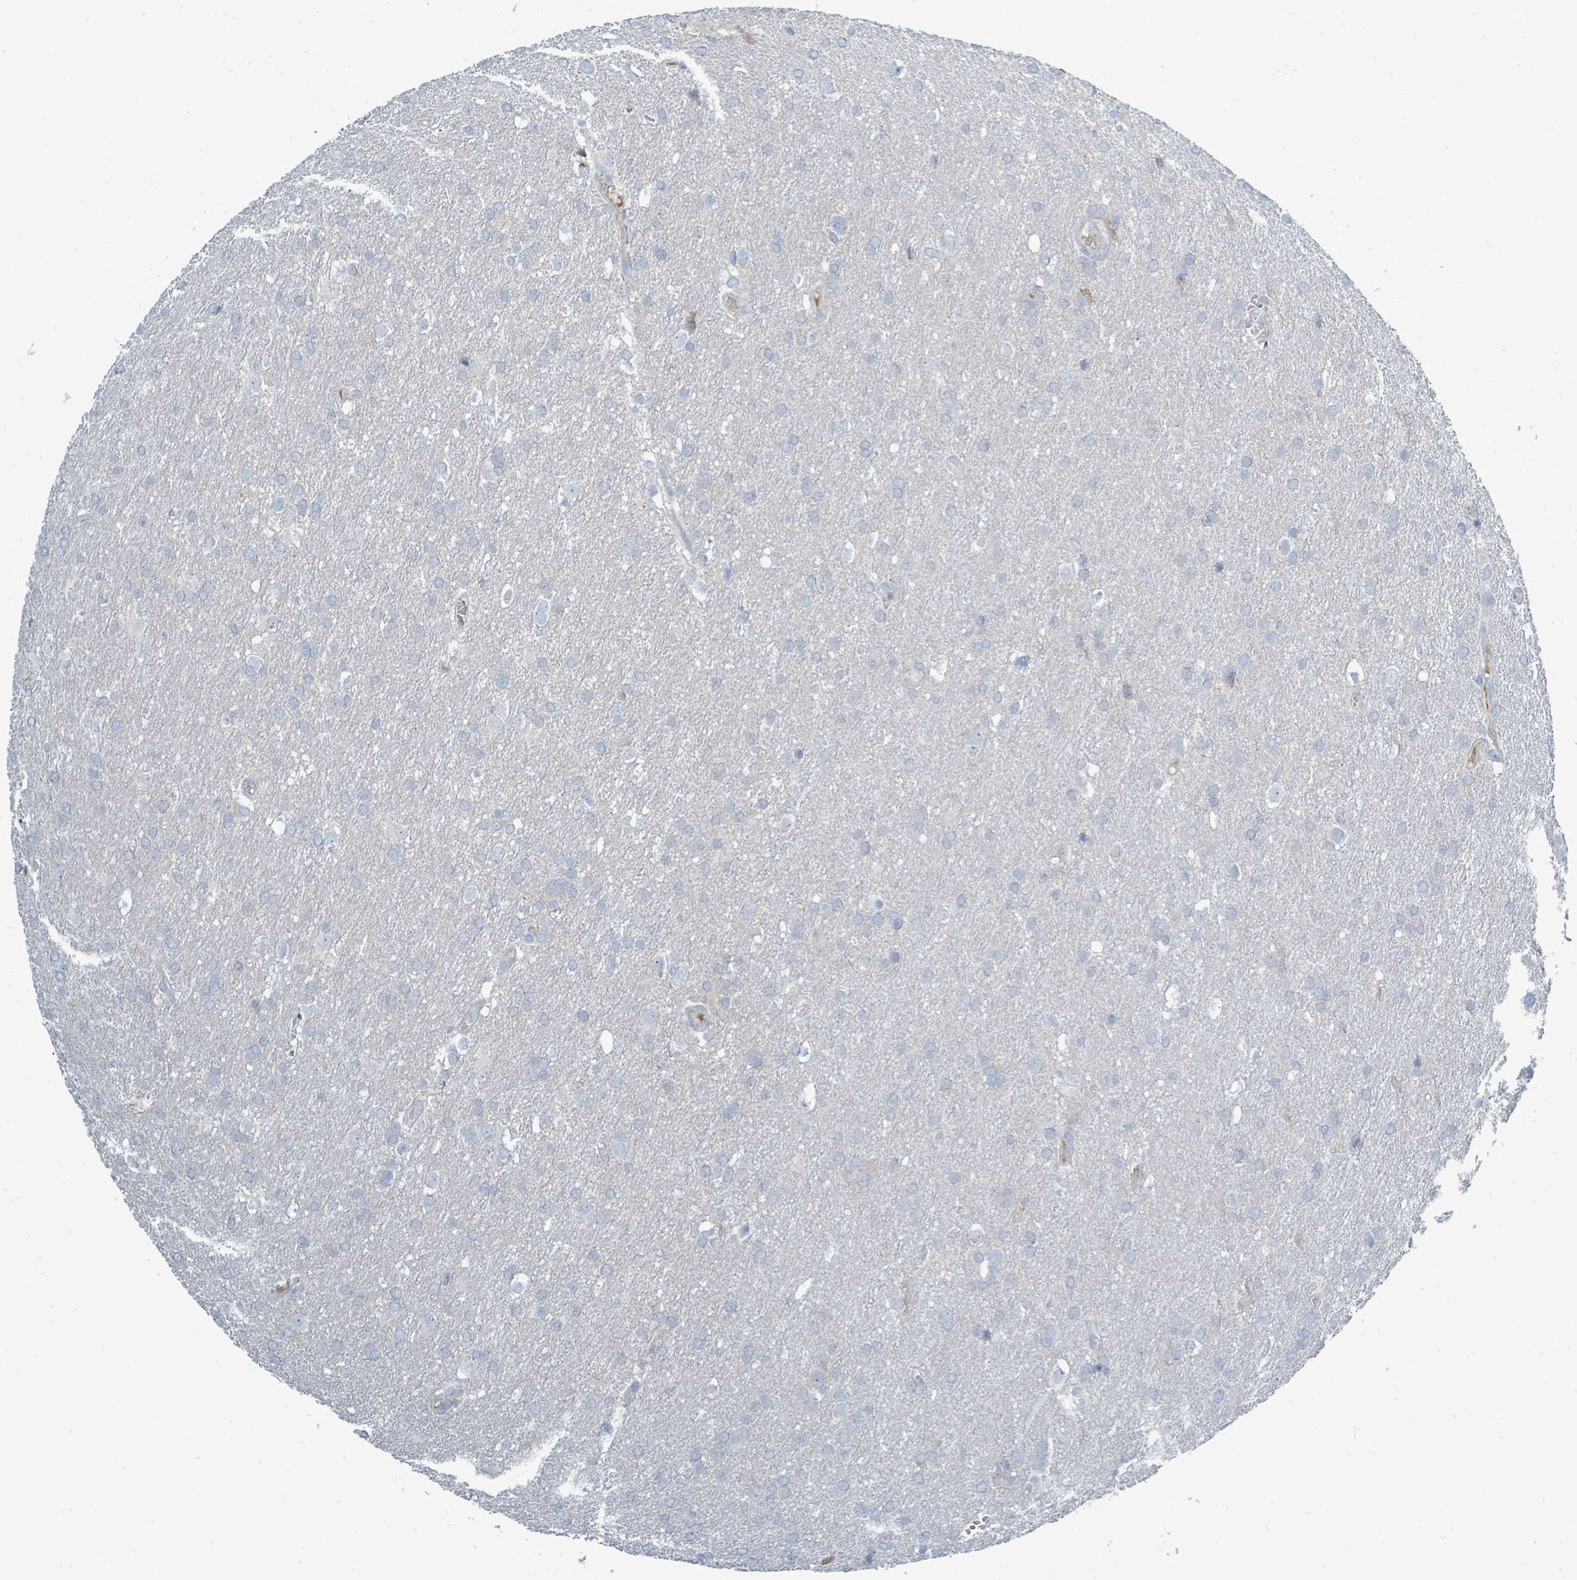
{"staining": {"intensity": "negative", "quantity": "none", "location": "none"}, "tissue": "glioma", "cell_type": "Tumor cells", "image_type": "cancer", "snomed": [{"axis": "morphology", "description": "Glioma, malignant, Low grade"}, {"axis": "topography", "description": "Brain"}], "caption": "IHC photomicrograph of neoplastic tissue: human glioma stained with DAB demonstrates no significant protein staining in tumor cells.", "gene": "SLC25A23", "patient": {"sex": "female", "age": 32}}